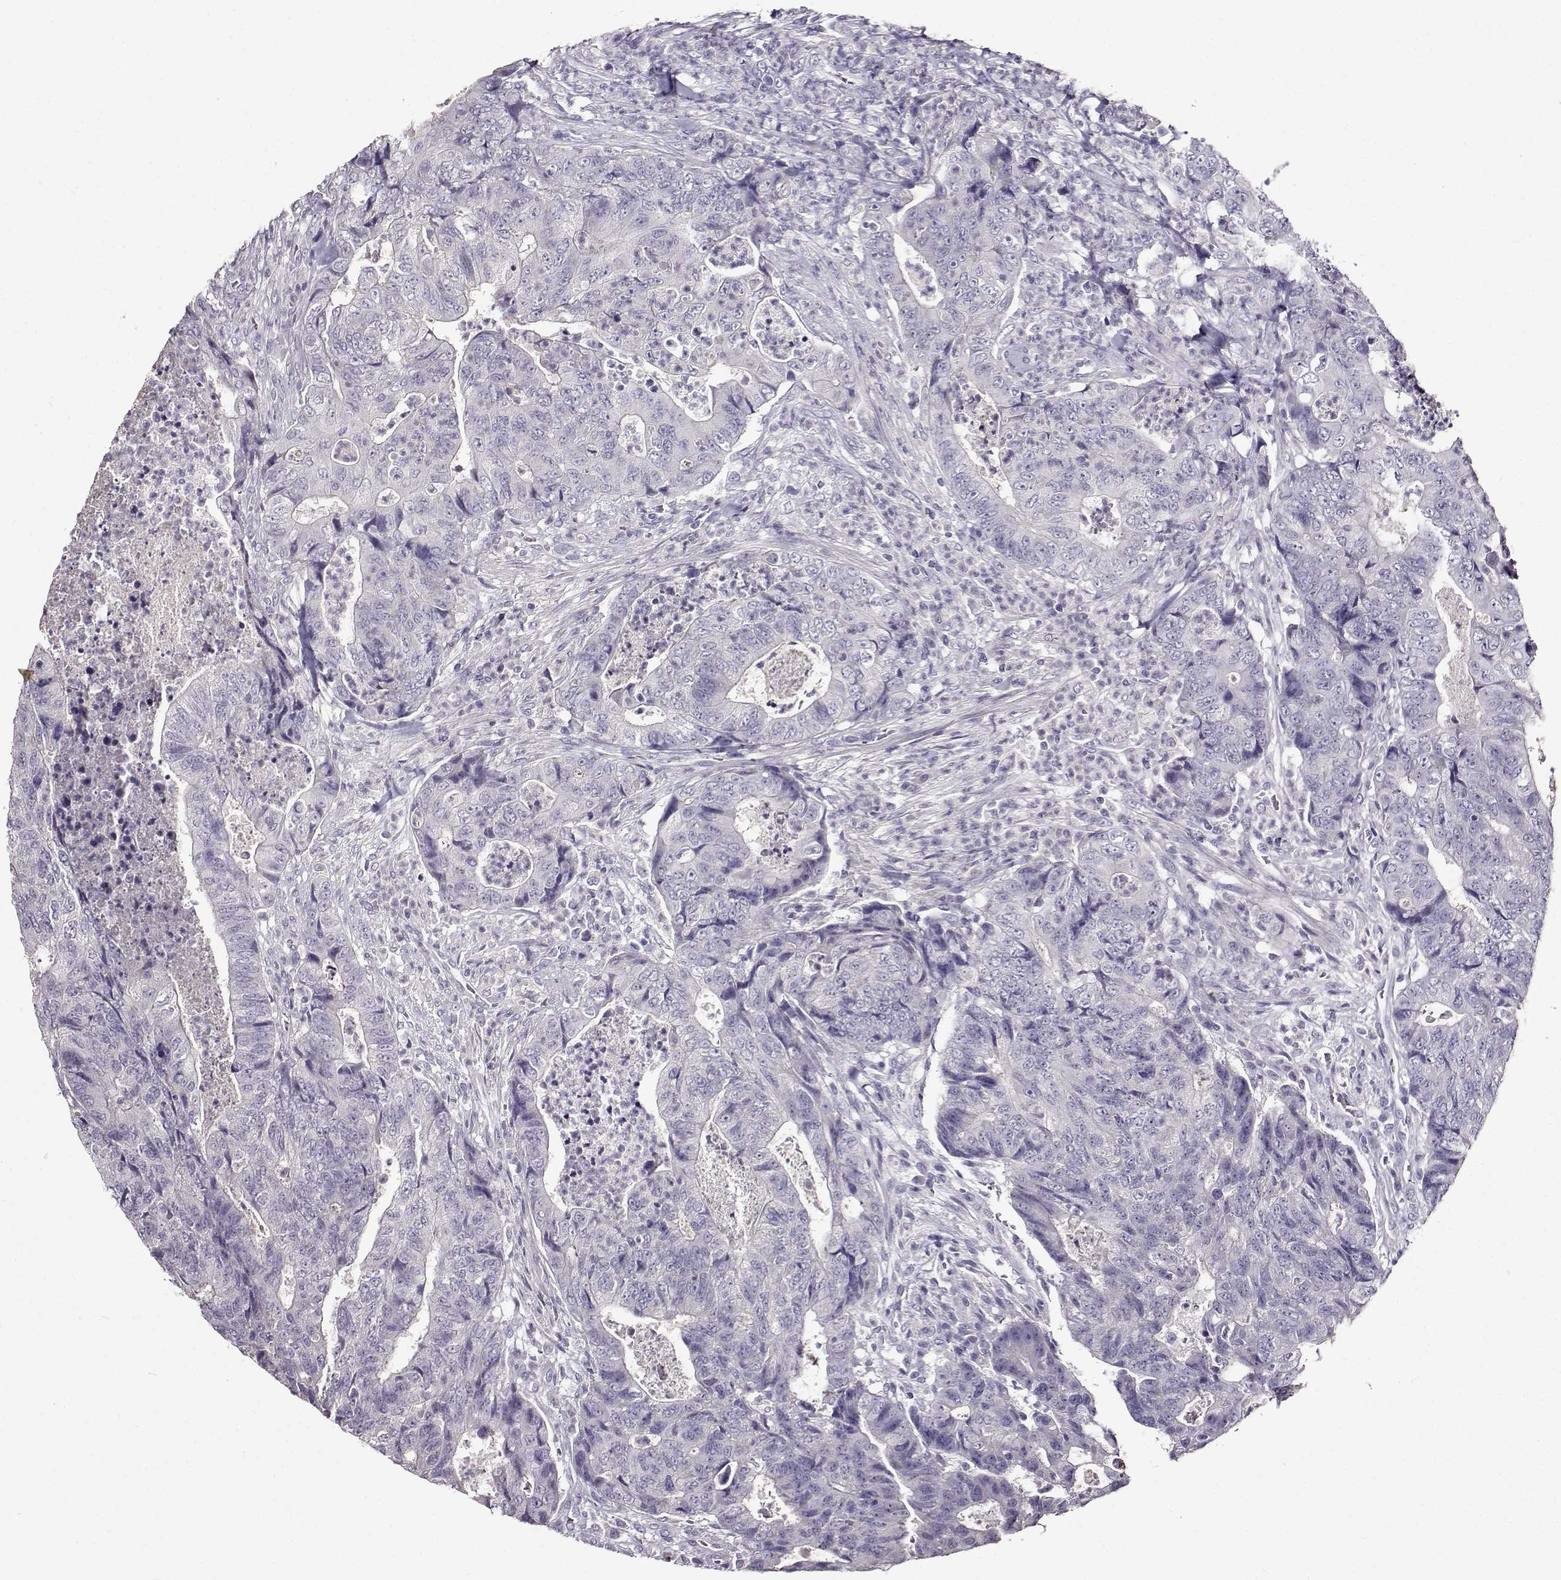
{"staining": {"intensity": "negative", "quantity": "none", "location": "none"}, "tissue": "colorectal cancer", "cell_type": "Tumor cells", "image_type": "cancer", "snomed": [{"axis": "morphology", "description": "Adenocarcinoma, NOS"}, {"axis": "topography", "description": "Colon"}], "caption": "The photomicrograph reveals no staining of tumor cells in colorectal cancer (adenocarcinoma).", "gene": "PAEP", "patient": {"sex": "female", "age": 48}}